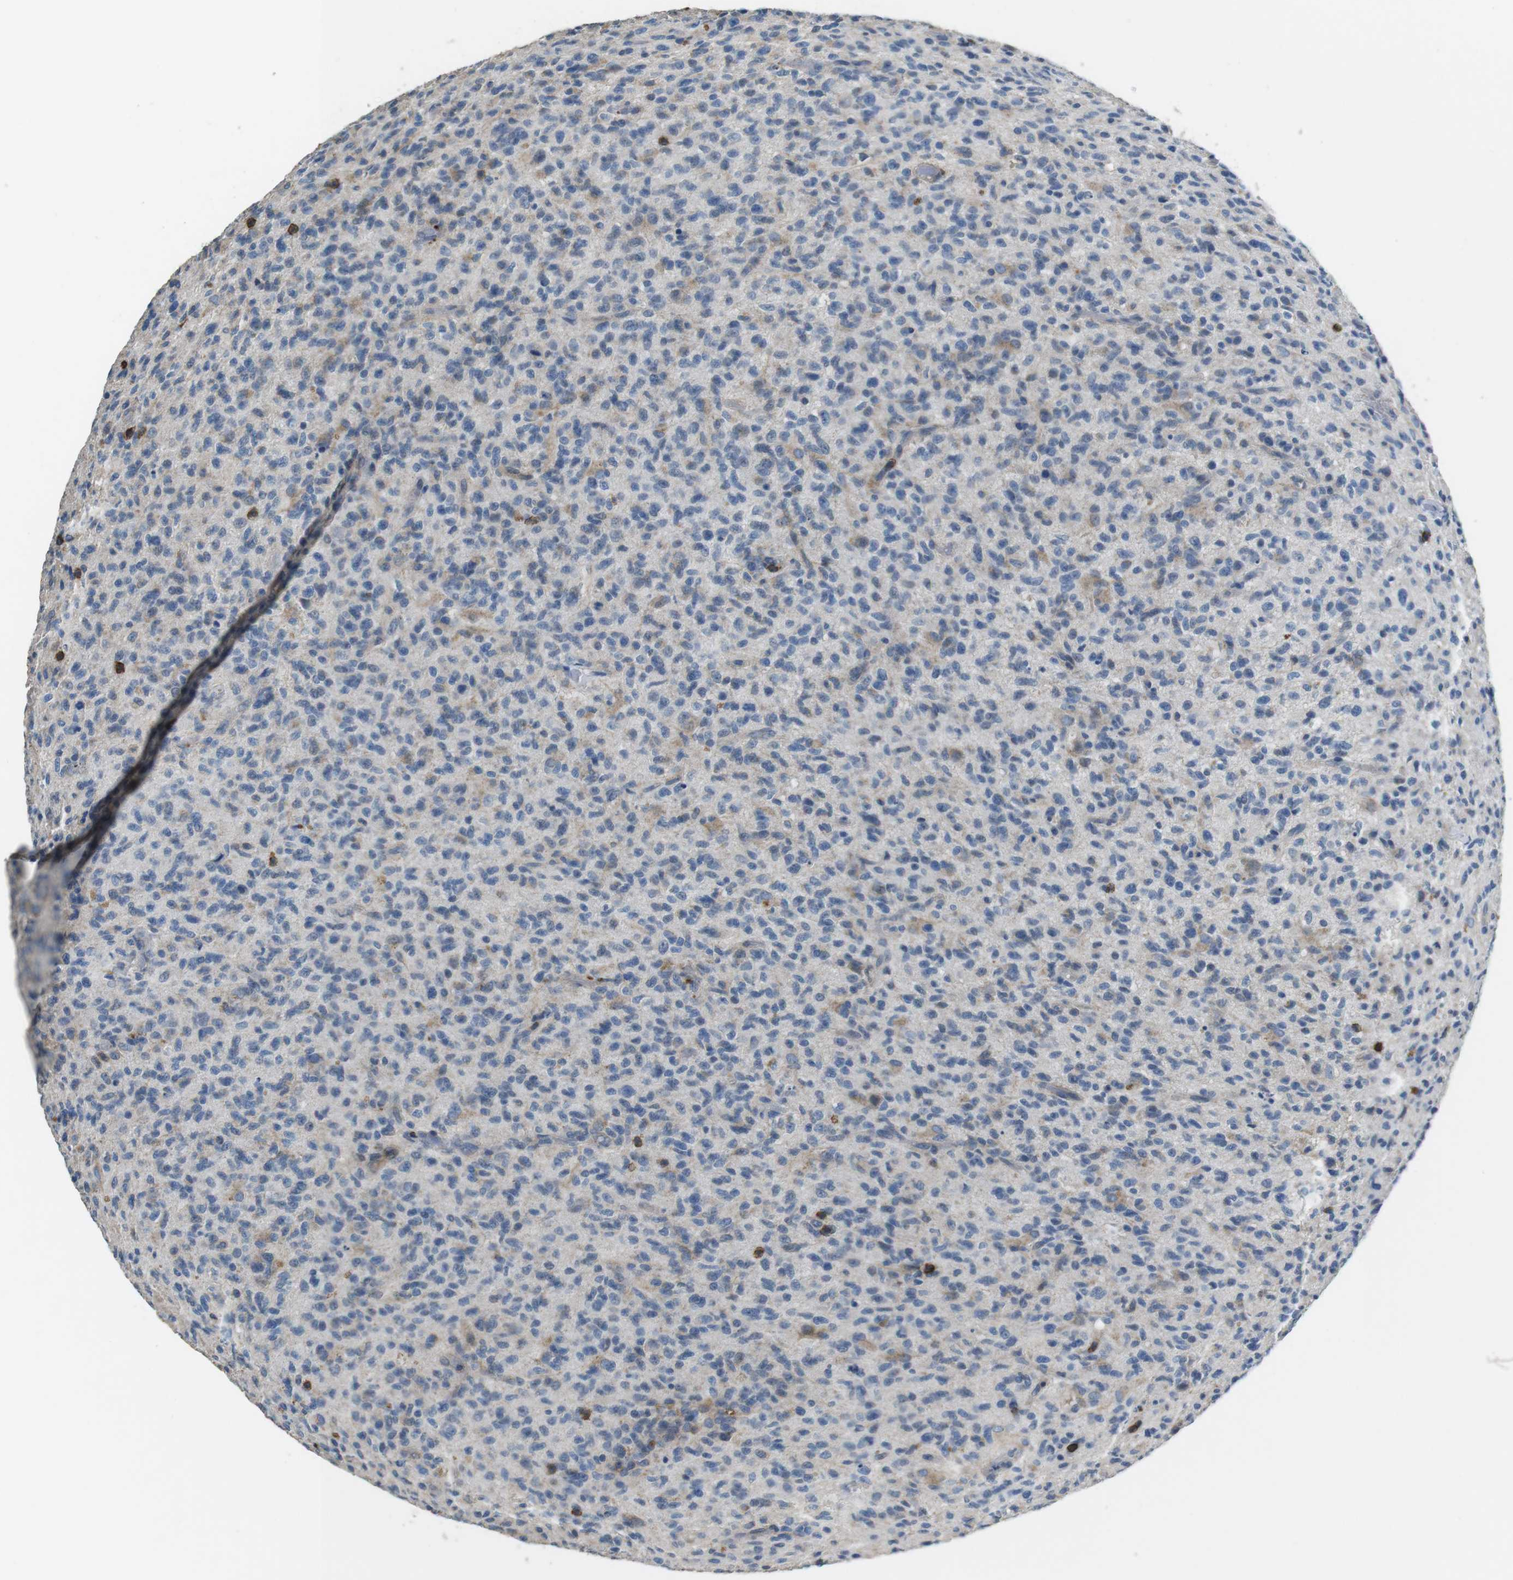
{"staining": {"intensity": "weak", "quantity": "<25%", "location": "cytoplasmic/membranous"}, "tissue": "glioma", "cell_type": "Tumor cells", "image_type": "cancer", "snomed": [{"axis": "morphology", "description": "Glioma, malignant, High grade"}, {"axis": "topography", "description": "Brain"}], "caption": "An image of human malignant glioma (high-grade) is negative for staining in tumor cells.", "gene": "CD6", "patient": {"sex": "male", "age": 71}}